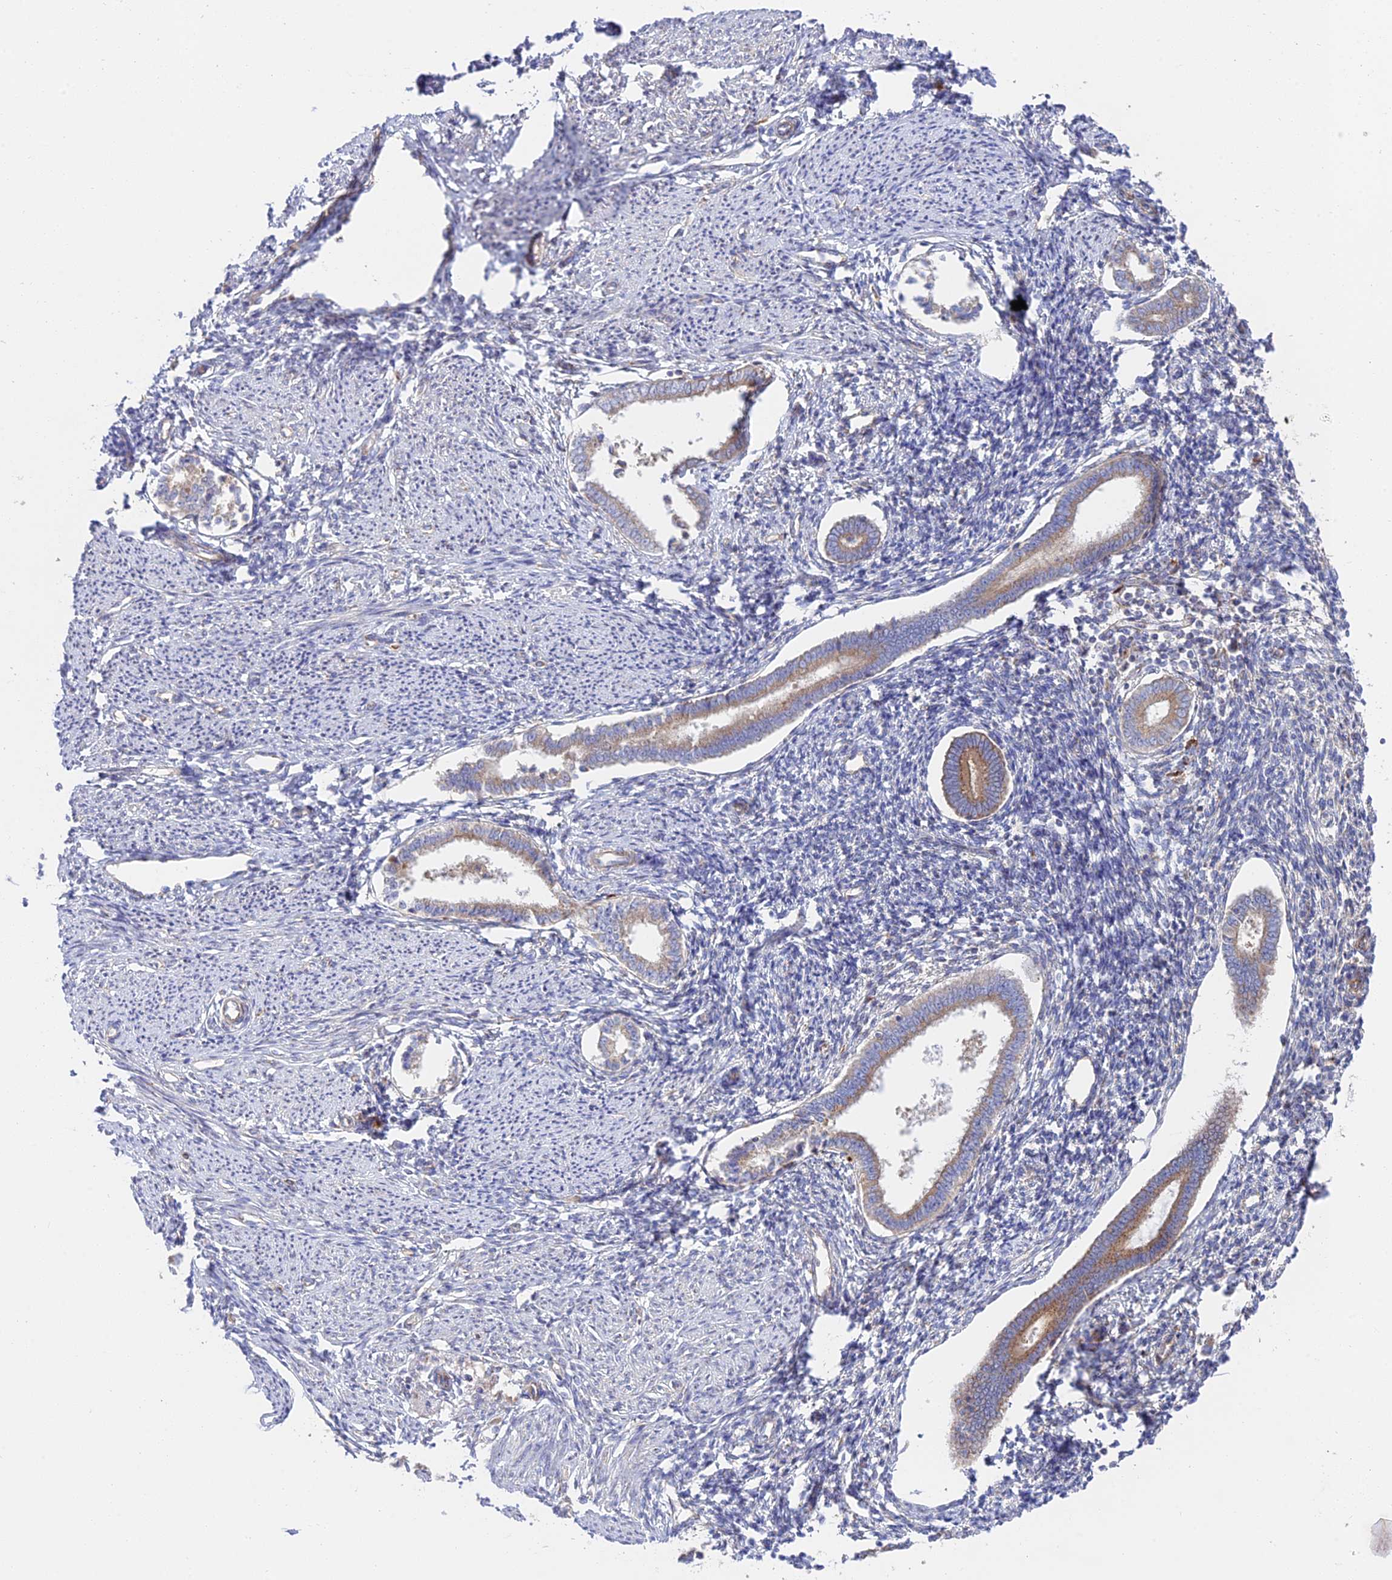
{"staining": {"intensity": "strong", "quantity": "<25%", "location": "cytoplasmic/membranous"}, "tissue": "endometrium", "cell_type": "Cells in endometrial stroma", "image_type": "normal", "snomed": [{"axis": "morphology", "description": "Normal tissue, NOS"}, {"axis": "topography", "description": "Endometrium"}], "caption": "Strong cytoplasmic/membranous staining is identified in approximately <25% of cells in endometrial stroma in normal endometrium. The staining was performed using DAB (3,3'-diaminobenzidine), with brown indicating positive protein expression. Nuclei are stained blue with hematoxylin.", "gene": "GOLGA3", "patient": {"sex": "female", "age": 56}}